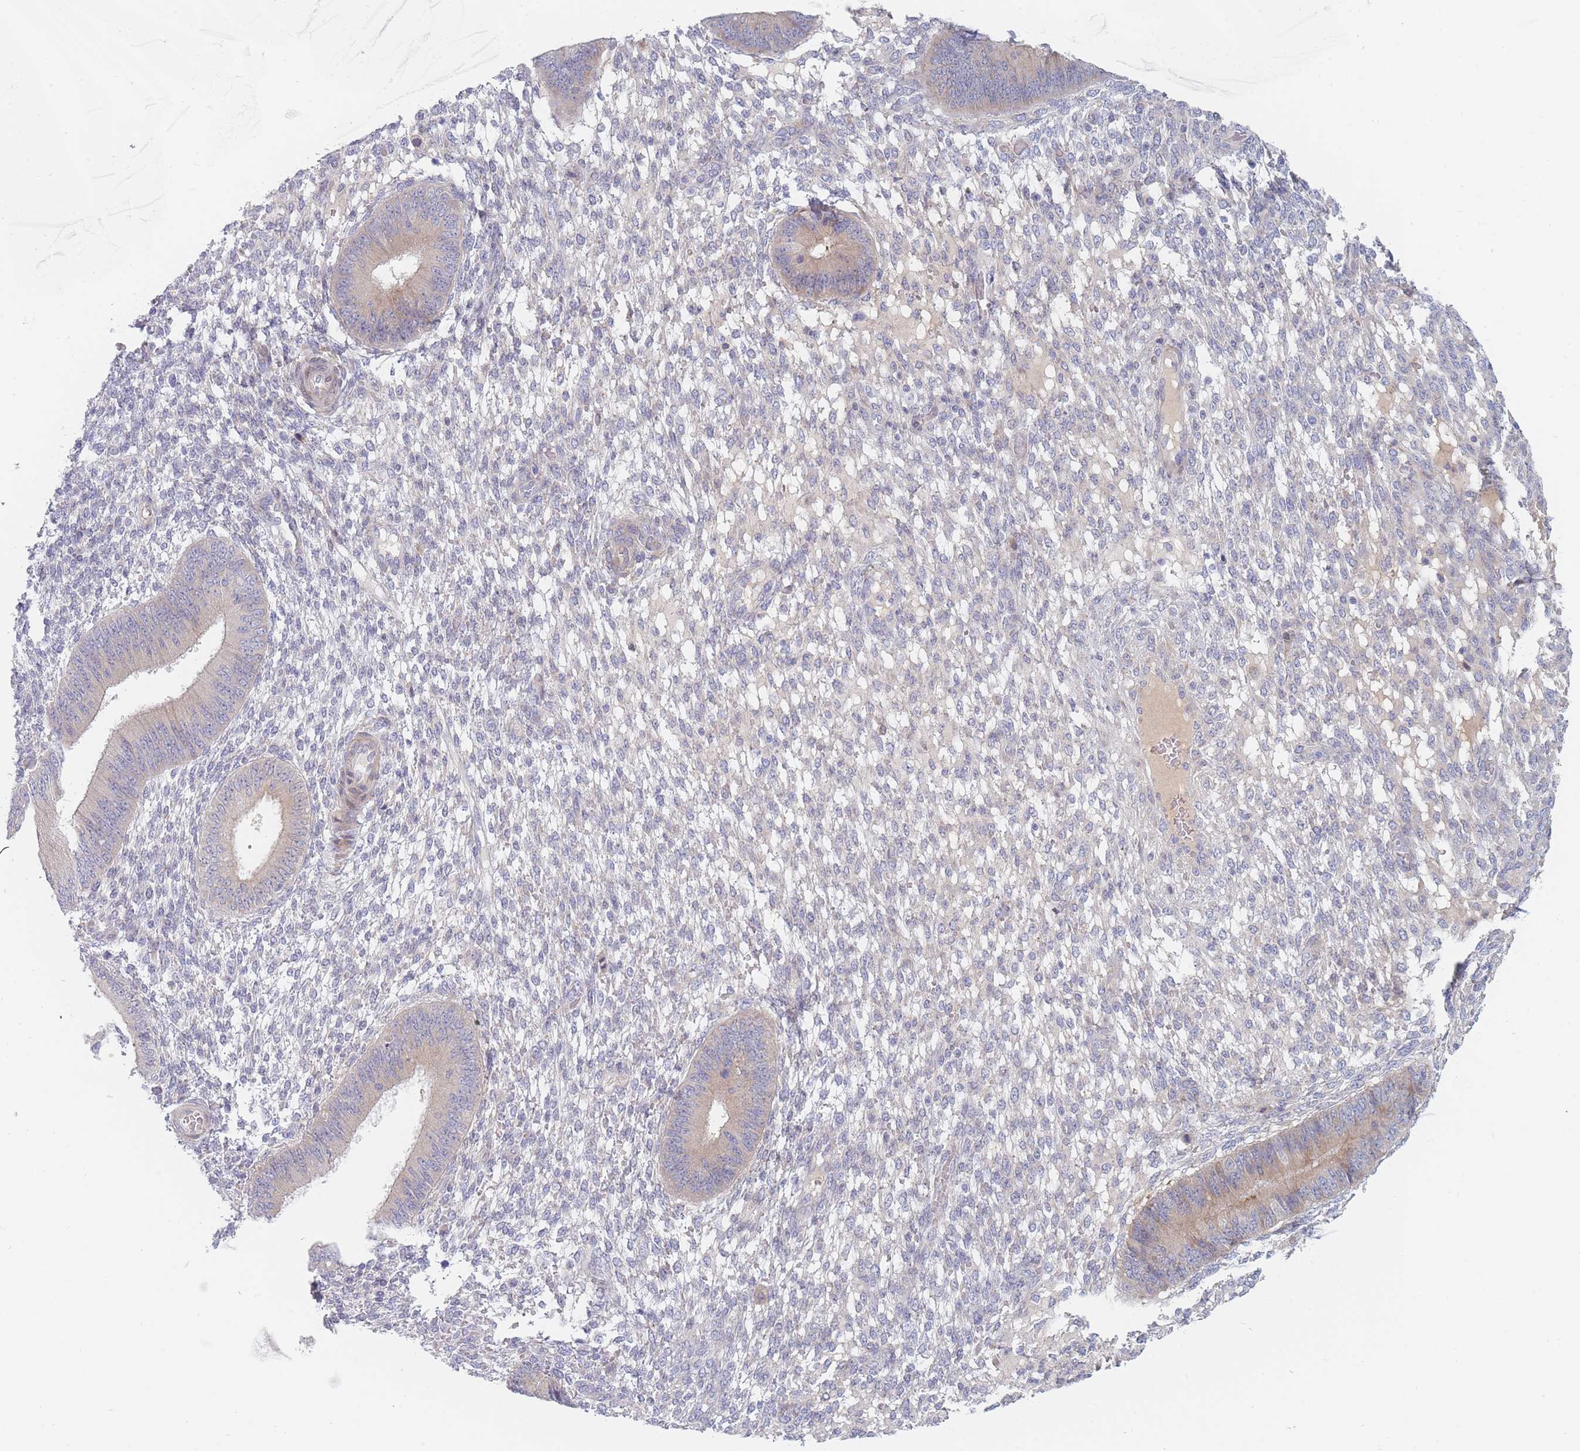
{"staining": {"intensity": "negative", "quantity": "none", "location": "none"}, "tissue": "endometrium", "cell_type": "Cells in endometrial stroma", "image_type": "normal", "snomed": [{"axis": "morphology", "description": "Normal tissue, NOS"}, {"axis": "topography", "description": "Endometrium"}], "caption": "Immunohistochemical staining of unremarkable endometrium exhibits no significant expression in cells in endometrial stroma.", "gene": "SPATS1", "patient": {"sex": "female", "age": 49}}